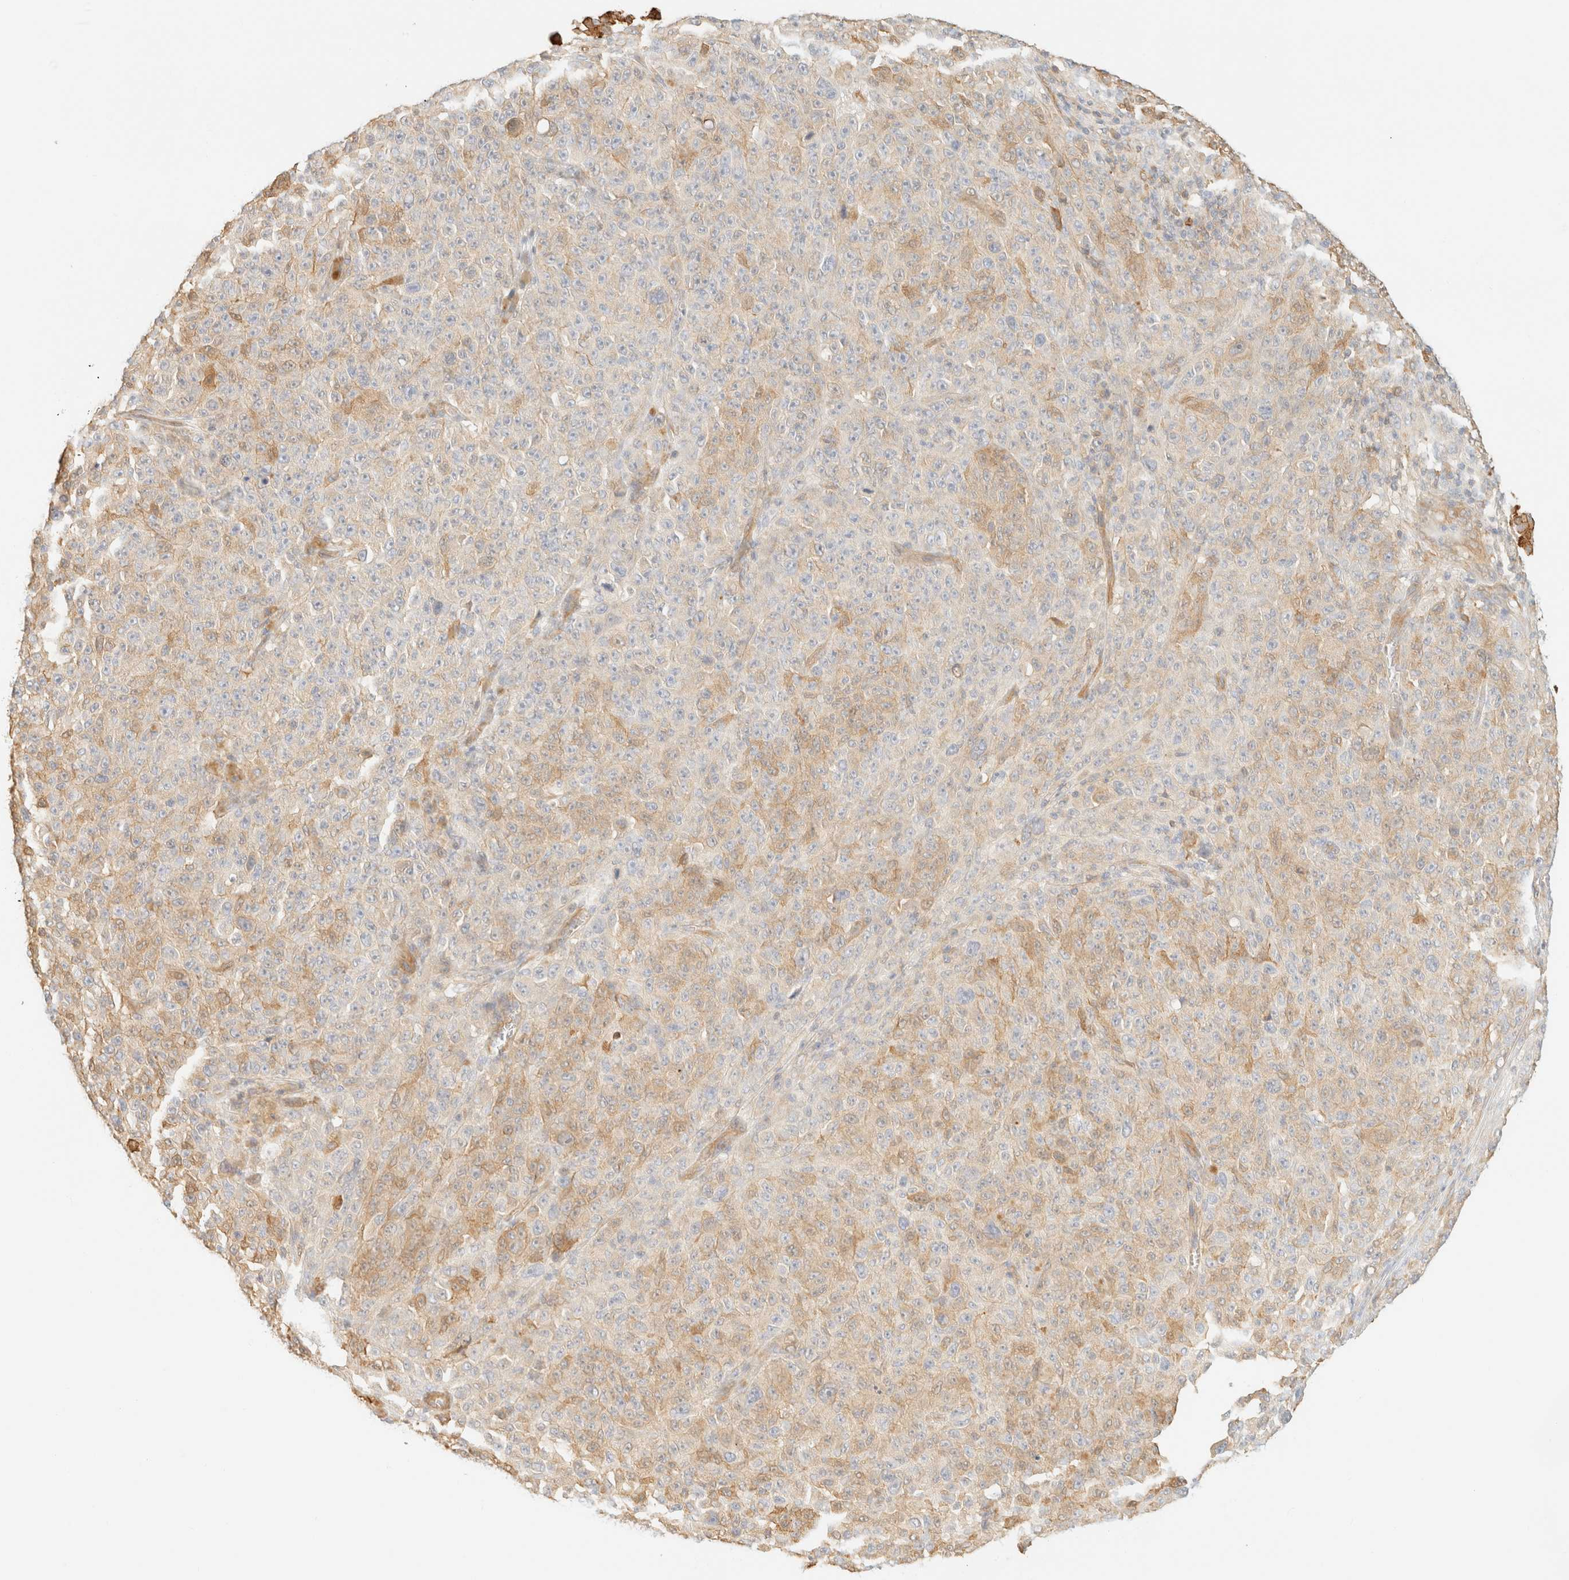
{"staining": {"intensity": "weak", "quantity": "25%-75%", "location": "cytoplasmic/membranous"}, "tissue": "melanoma", "cell_type": "Tumor cells", "image_type": "cancer", "snomed": [{"axis": "morphology", "description": "Malignant melanoma, NOS"}, {"axis": "topography", "description": "Skin"}], "caption": "A low amount of weak cytoplasmic/membranous staining is identified in about 25%-75% of tumor cells in melanoma tissue.", "gene": "OTOP2", "patient": {"sex": "female", "age": 82}}